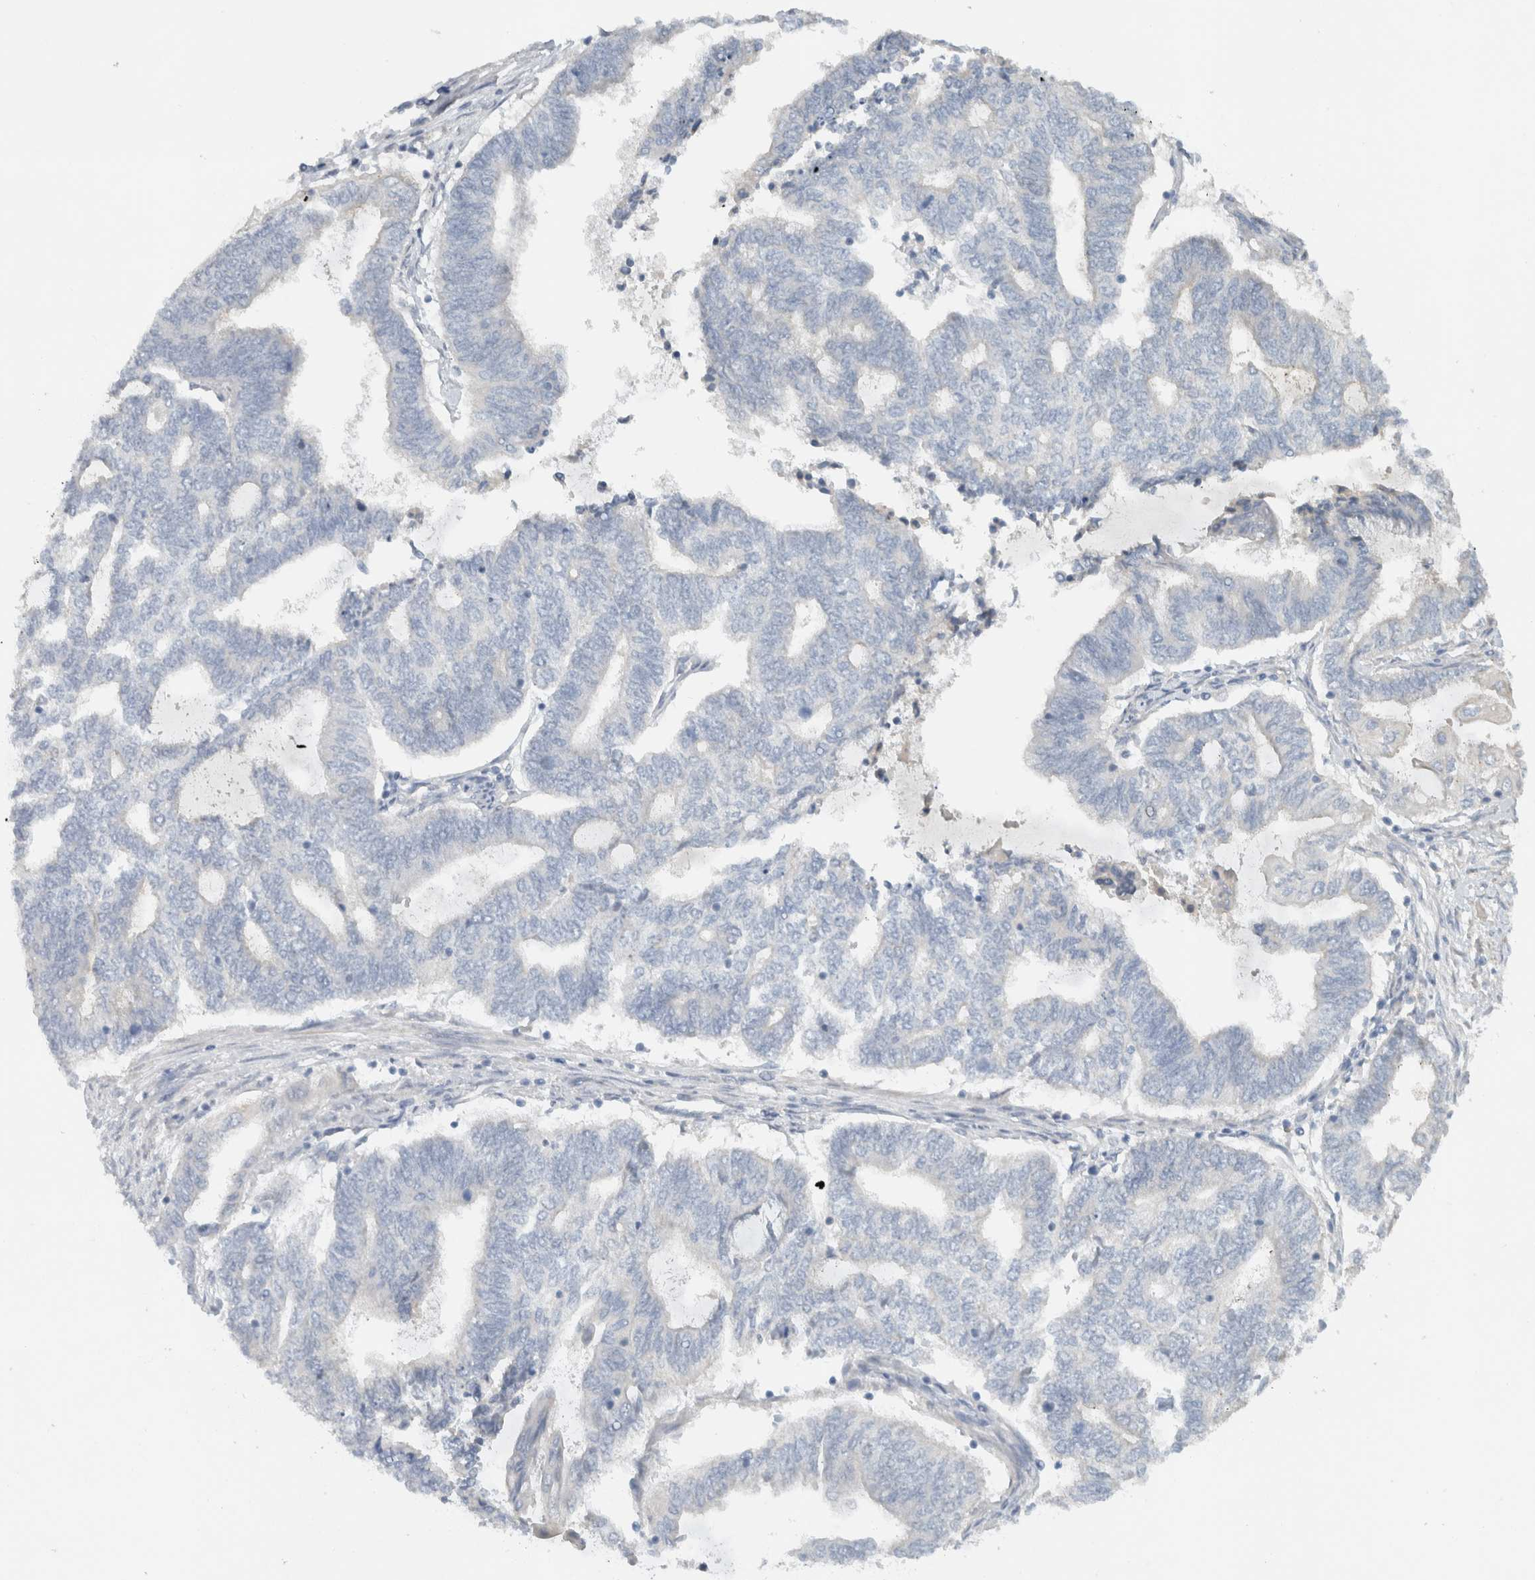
{"staining": {"intensity": "negative", "quantity": "none", "location": "none"}, "tissue": "endometrial cancer", "cell_type": "Tumor cells", "image_type": "cancer", "snomed": [{"axis": "morphology", "description": "Adenocarcinoma, NOS"}, {"axis": "topography", "description": "Uterus"}, {"axis": "topography", "description": "Endometrium"}], "caption": "A photomicrograph of human endometrial cancer (adenocarcinoma) is negative for staining in tumor cells.", "gene": "ERCC6L2", "patient": {"sex": "female", "age": 70}}